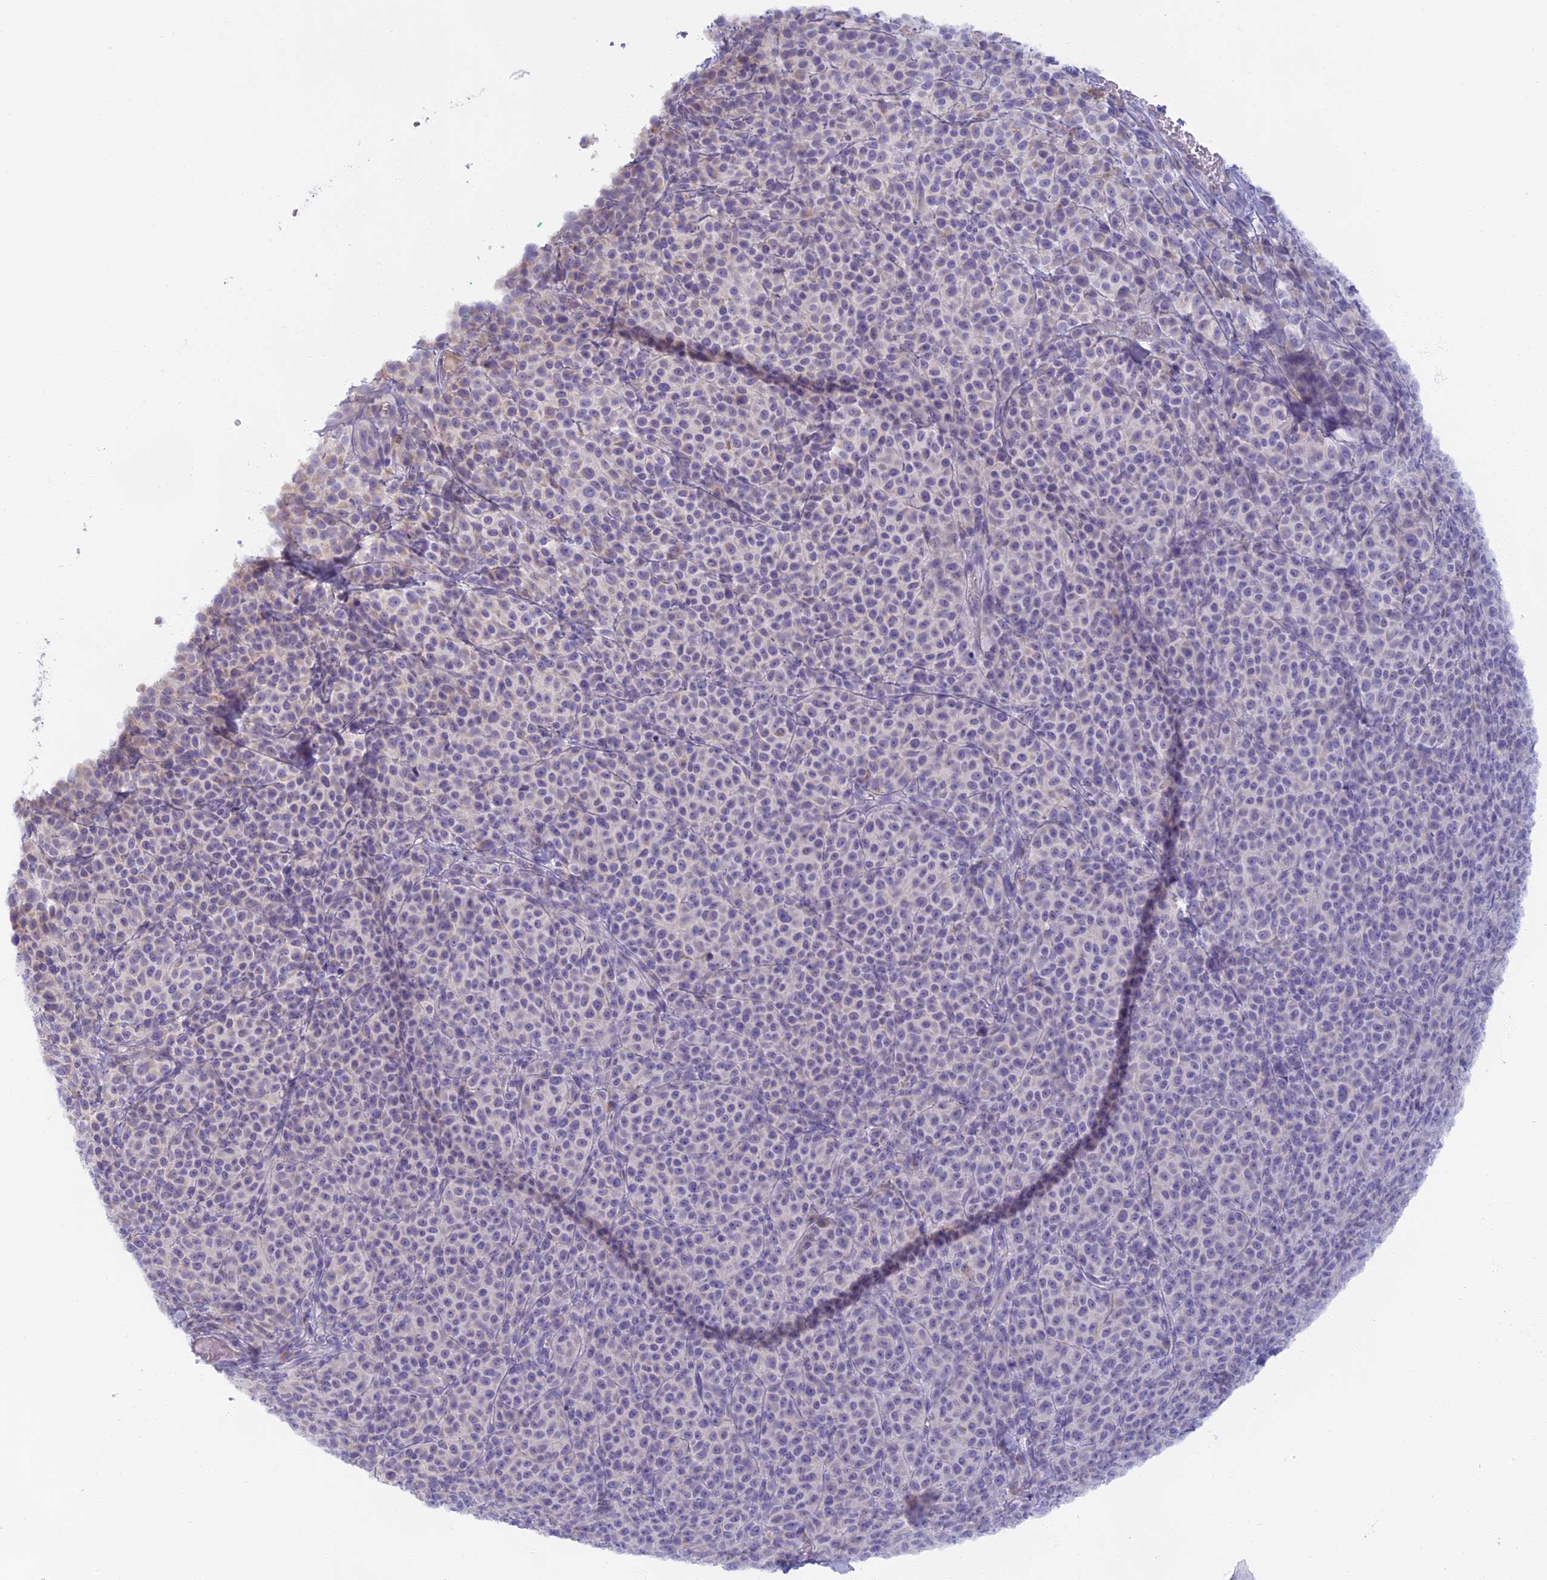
{"staining": {"intensity": "negative", "quantity": "none", "location": "none"}, "tissue": "melanoma", "cell_type": "Tumor cells", "image_type": "cancer", "snomed": [{"axis": "morphology", "description": "Normal tissue, NOS"}, {"axis": "morphology", "description": "Malignant melanoma, NOS"}, {"axis": "topography", "description": "Skin"}], "caption": "This is an IHC image of melanoma. There is no staining in tumor cells.", "gene": "SEMA7A", "patient": {"sex": "female", "age": 34}}